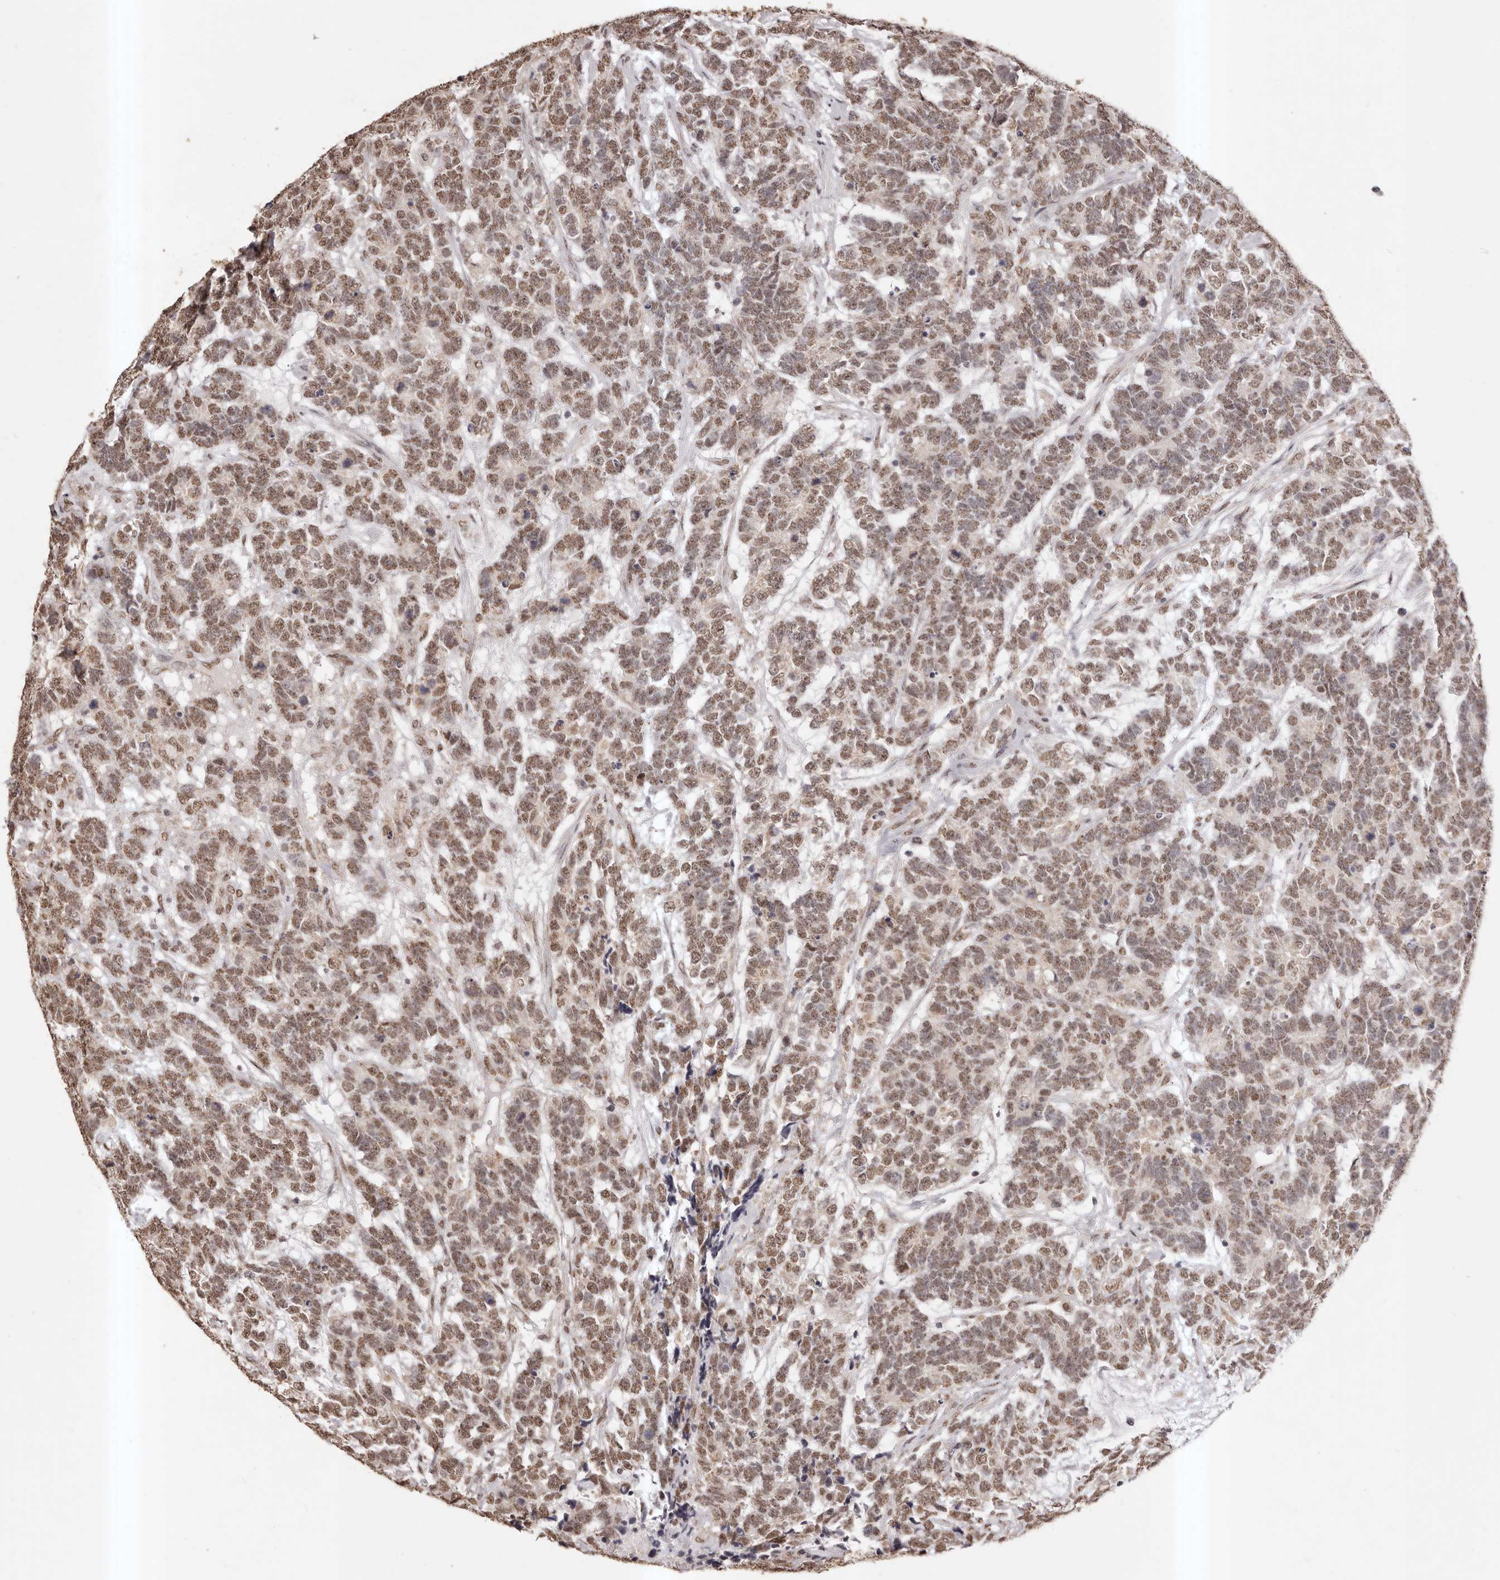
{"staining": {"intensity": "moderate", "quantity": ">75%", "location": "nuclear"}, "tissue": "testis cancer", "cell_type": "Tumor cells", "image_type": "cancer", "snomed": [{"axis": "morphology", "description": "Carcinoma, Embryonal, NOS"}, {"axis": "topography", "description": "Testis"}], "caption": "Moderate nuclear protein staining is present in about >75% of tumor cells in embryonal carcinoma (testis).", "gene": "RPS6KA5", "patient": {"sex": "male", "age": 26}}